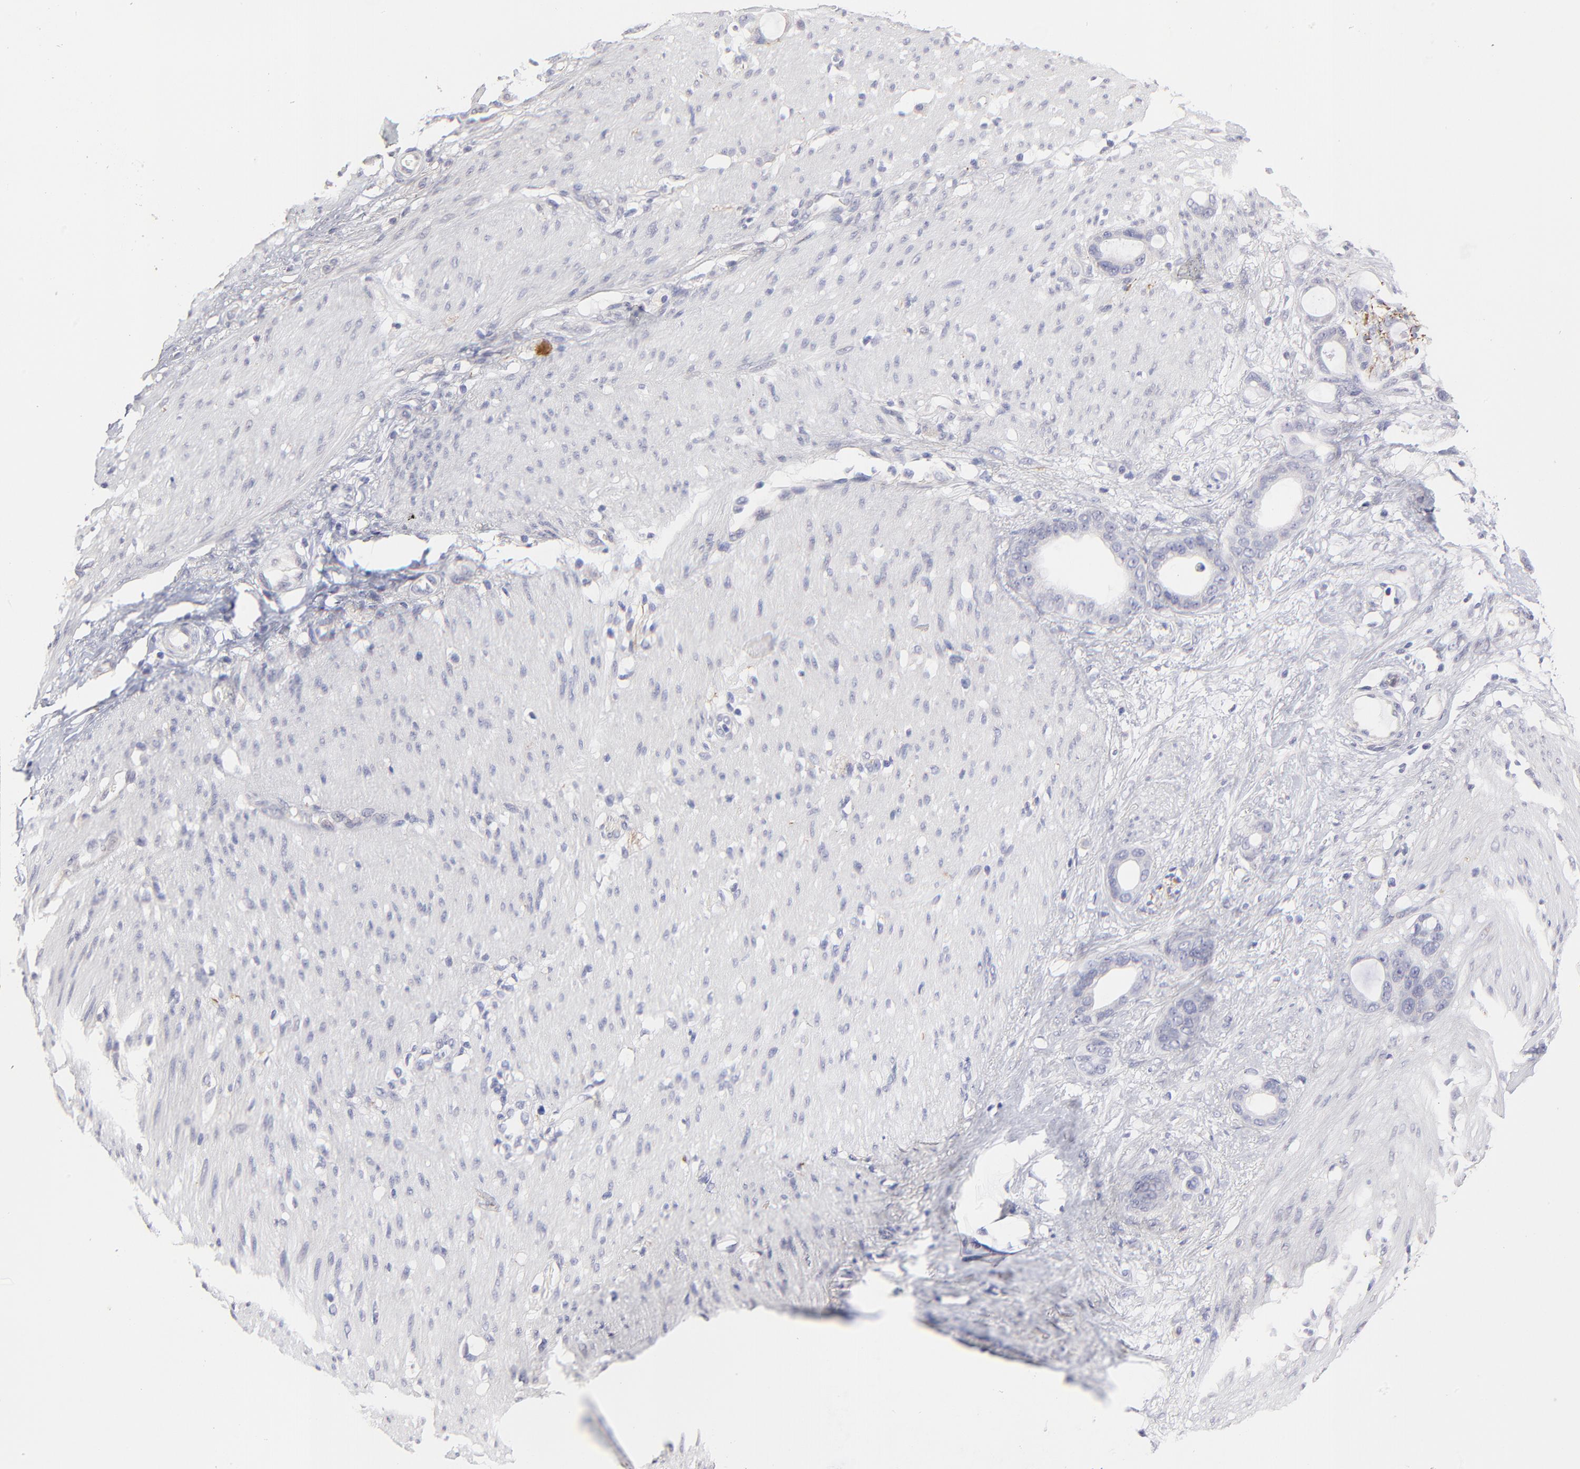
{"staining": {"intensity": "negative", "quantity": "none", "location": "none"}, "tissue": "stomach cancer", "cell_type": "Tumor cells", "image_type": "cancer", "snomed": [{"axis": "morphology", "description": "Adenocarcinoma, NOS"}, {"axis": "topography", "description": "Stomach"}], "caption": "Human stomach cancer stained for a protein using IHC exhibits no positivity in tumor cells.", "gene": "BTG2", "patient": {"sex": "female", "age": 75}}